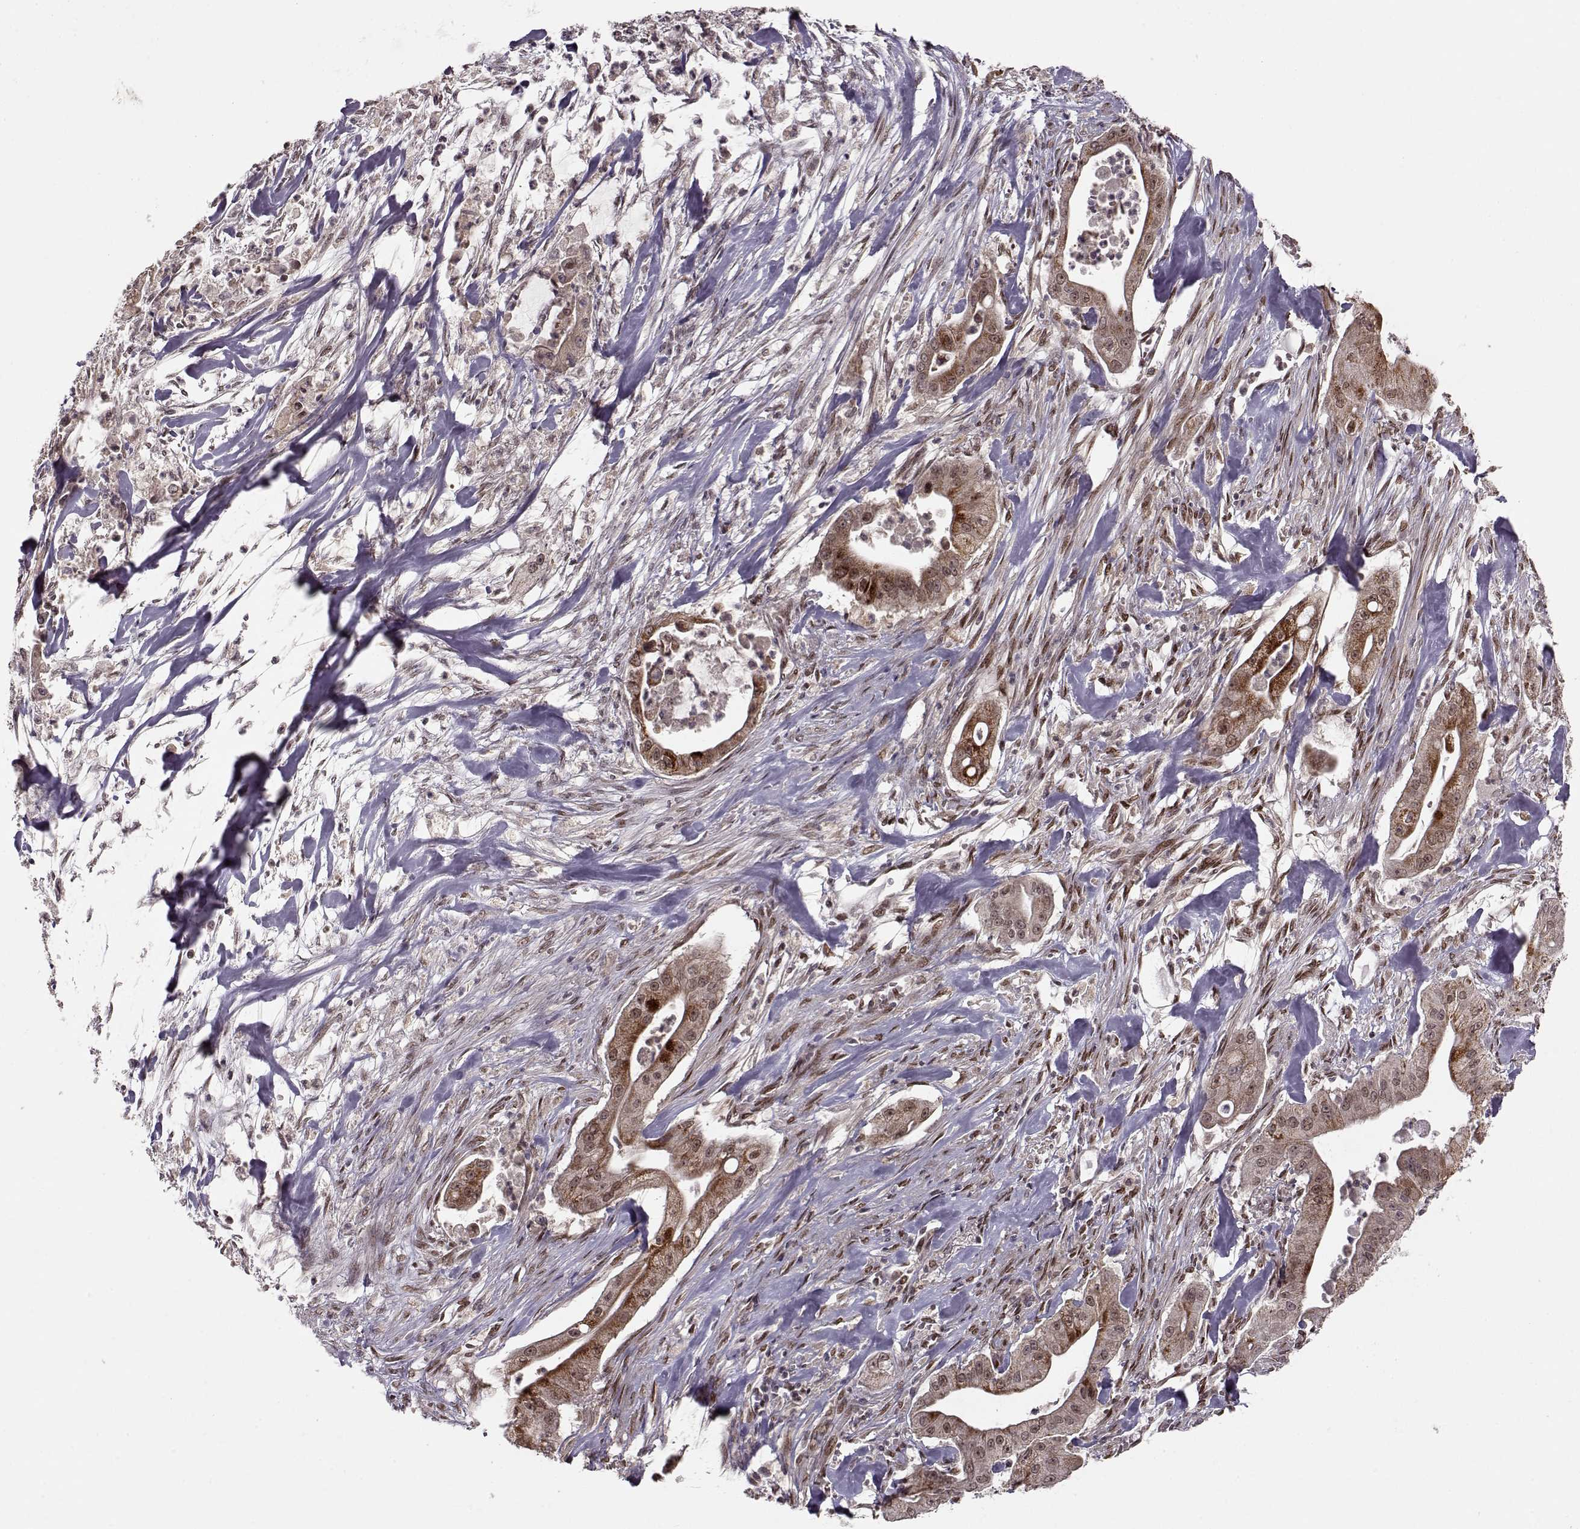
{"staining": {"intensity": "moderate", "quantity": ">75%", "location": "cytoplasmic/membranous"}, "tissue": "pancreatic cancer", "cell_type": "Tumor cells", "image_type": "cancer", "snomed": [{"axis": "morphology", "description": "Normal tissue, NOS"}, {"axis": "morphology", "description": "Inflammation, NOS"}, {"axis": "morphology", "description": "Adenocarcinoma, NOS"}, {"axis": "topography", "description": "Pancreas"}], "caption": "Immunohistochemical staining of adenocarcinoma (pancreatic) exhibits medium levels of moderate cytoplasmic/membranous protein positivity in approximately >75% of tumor cells.", "gene": "RAI1", "patient": {"sex": "male", "age": 57}}